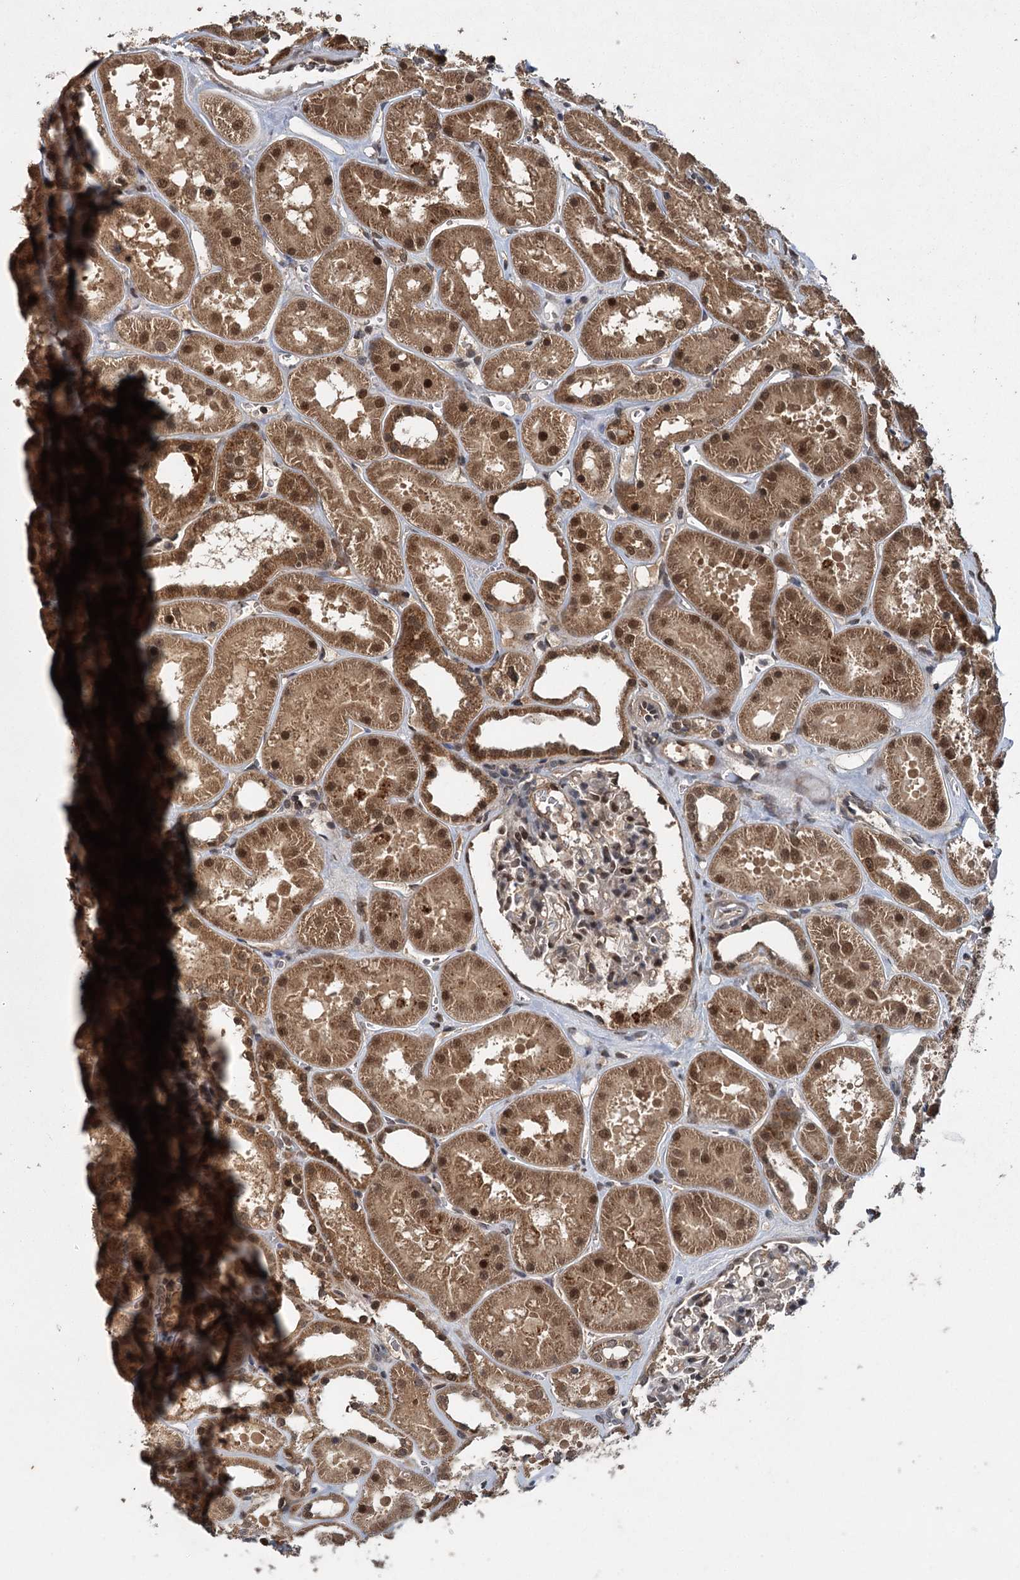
{"staining": {"intensity": "moderate", "quantity": "<25%", "location": "nuclear"}, "tissue": "kidney", "cell_type": "Cells in glomeruli", "image_type": "normal", "snomed": [{"axis": "morphology", "description": "Normal tissue, NOS"}, {"axis": "topography", "description": "Kidney"}], "caption": "About <25% of cells in glomeruli in unremarkable human kidney exhibit moderate nuclear protein staining as visualized by brown immunohistochemical staining.", "gene": "MYG1", "patient": {"sex": "female", "age": 41}}